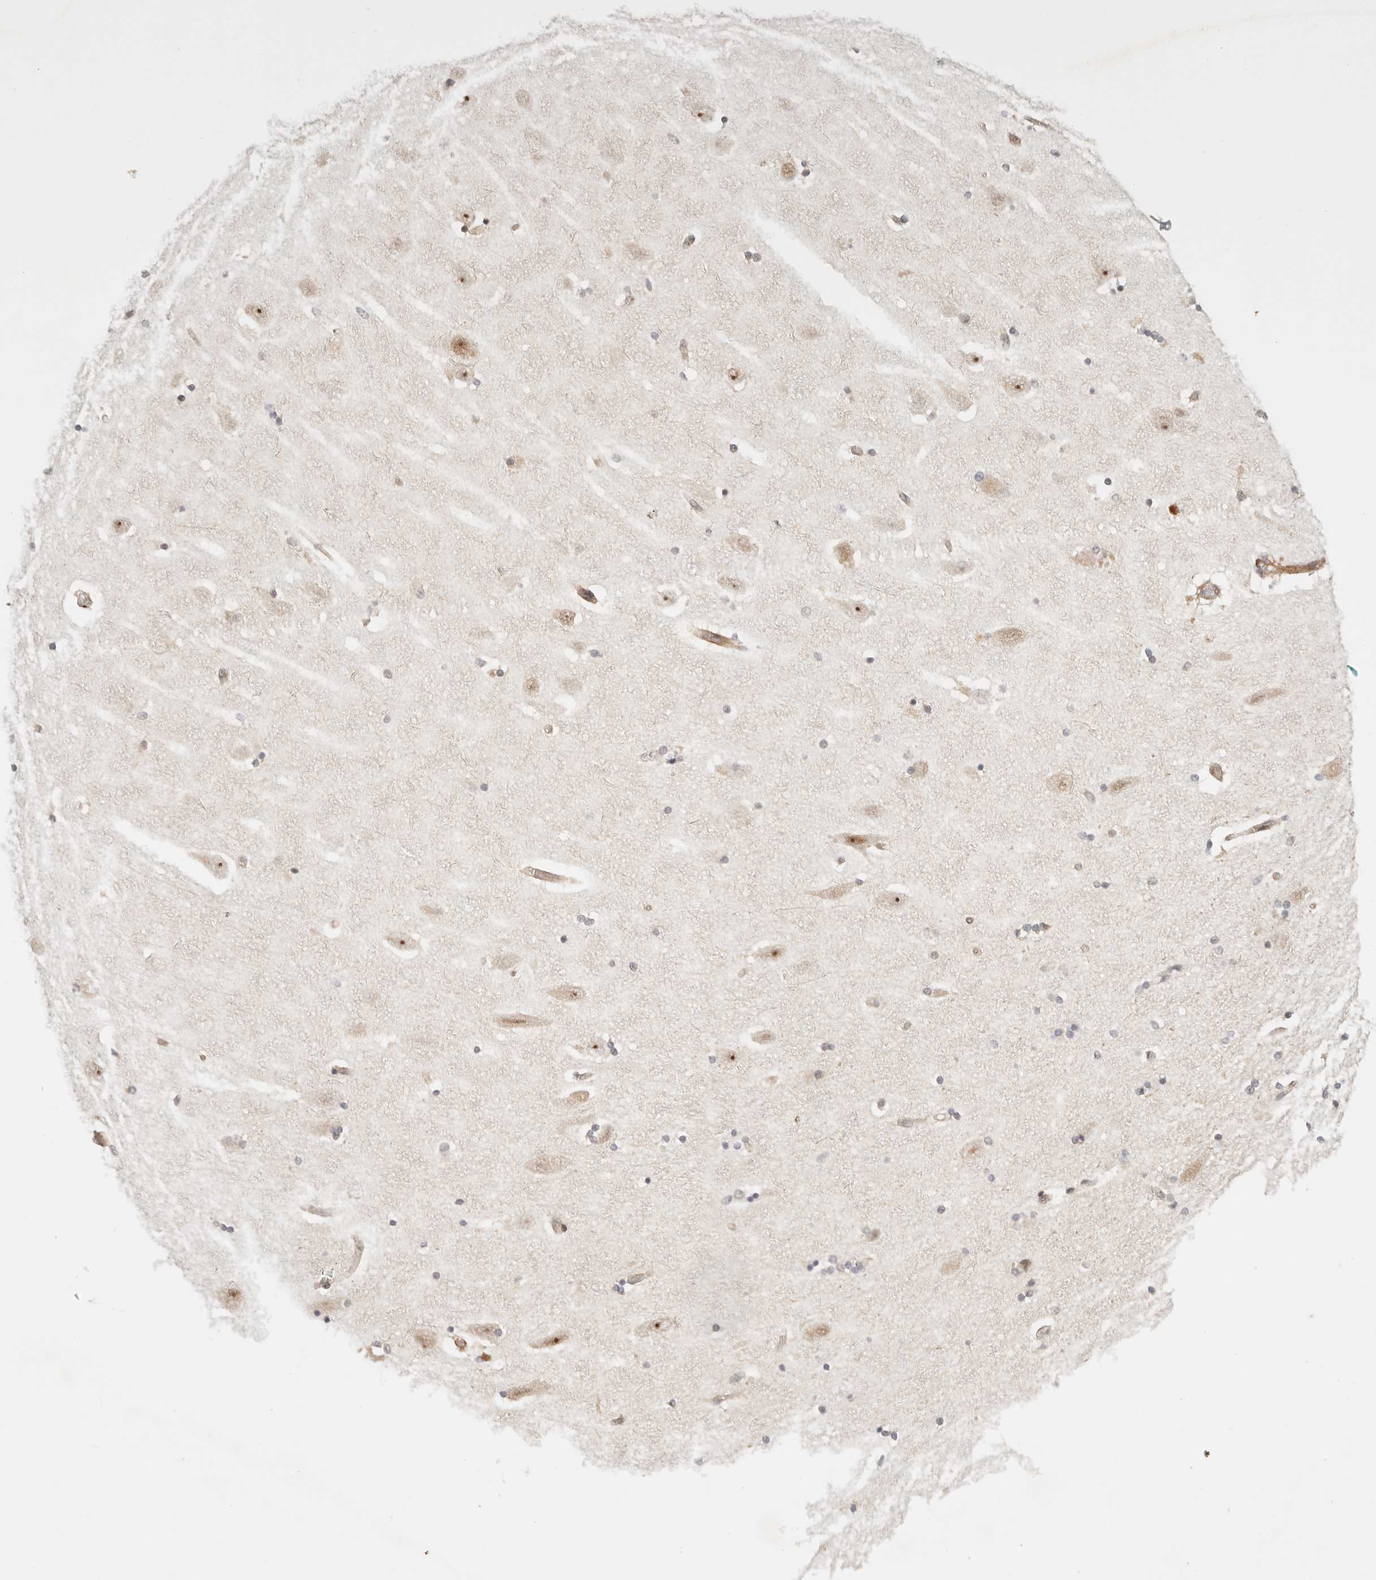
{"staining": {"intensity": "negative", "quantity": "none", "location": "none"}, "tissue": "hippocampus", "cell_type": "Glial cells", "image_type": "normal", "snomed": [{"axis": "morphology", "description": "Normal tissue, NOS"}, {"axis": "topography", "description": "Hippocampus"}], "caption": "Glial cells are negative for brown protein staining in benign hippocampus. Brightfield microscopy of IHC stained with DAB (3,3'-diaminobenzidine) (brown) and hematoxylin (blue), captured at high magnification.", "gene": "GTF2E2", "patient": {"sex": "female", "age": 54}}